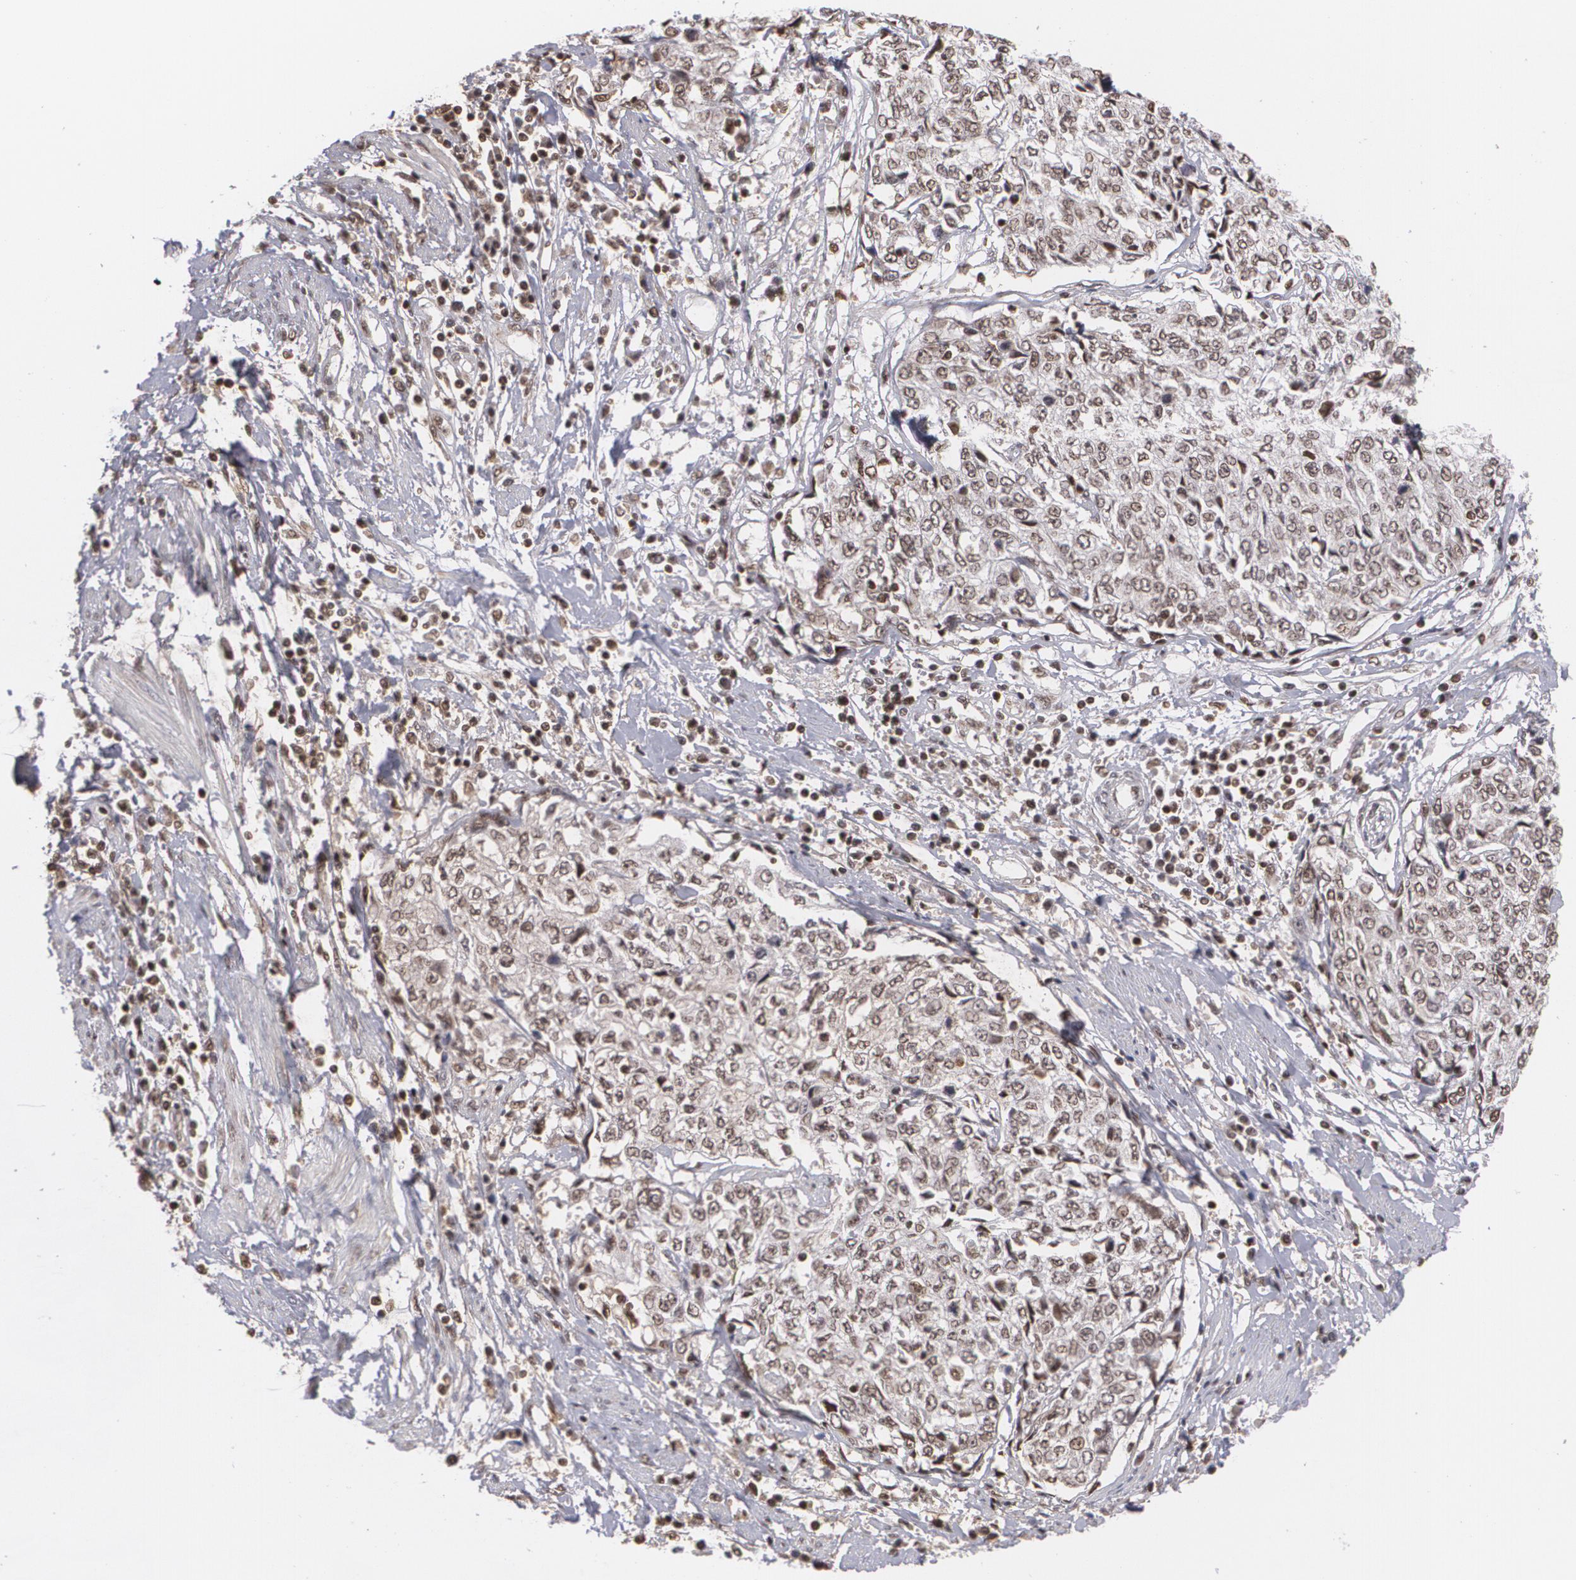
{"staining": {"intensity": "weak", "quantity": ">75%", "location": "nuclear"}, "tissue": "cervical cancer", "cell_type": "Tumor cells", "image_type": "cancer", "snomed": [{"axis": "morphology", "description": "Squamous cell carcinoma, NOS"}, {"axis": "topography", "description": "Cervix"}], "caption": "Immunohistochemistry histopathology image of human cervical squamous cell carcinoma stained for a protein (brown), which reveals low levels of weak nuclear positivity in about >75% of tumor cells.", "gene": "MXD1", "patient": {"sex": "female", "age": 57}}